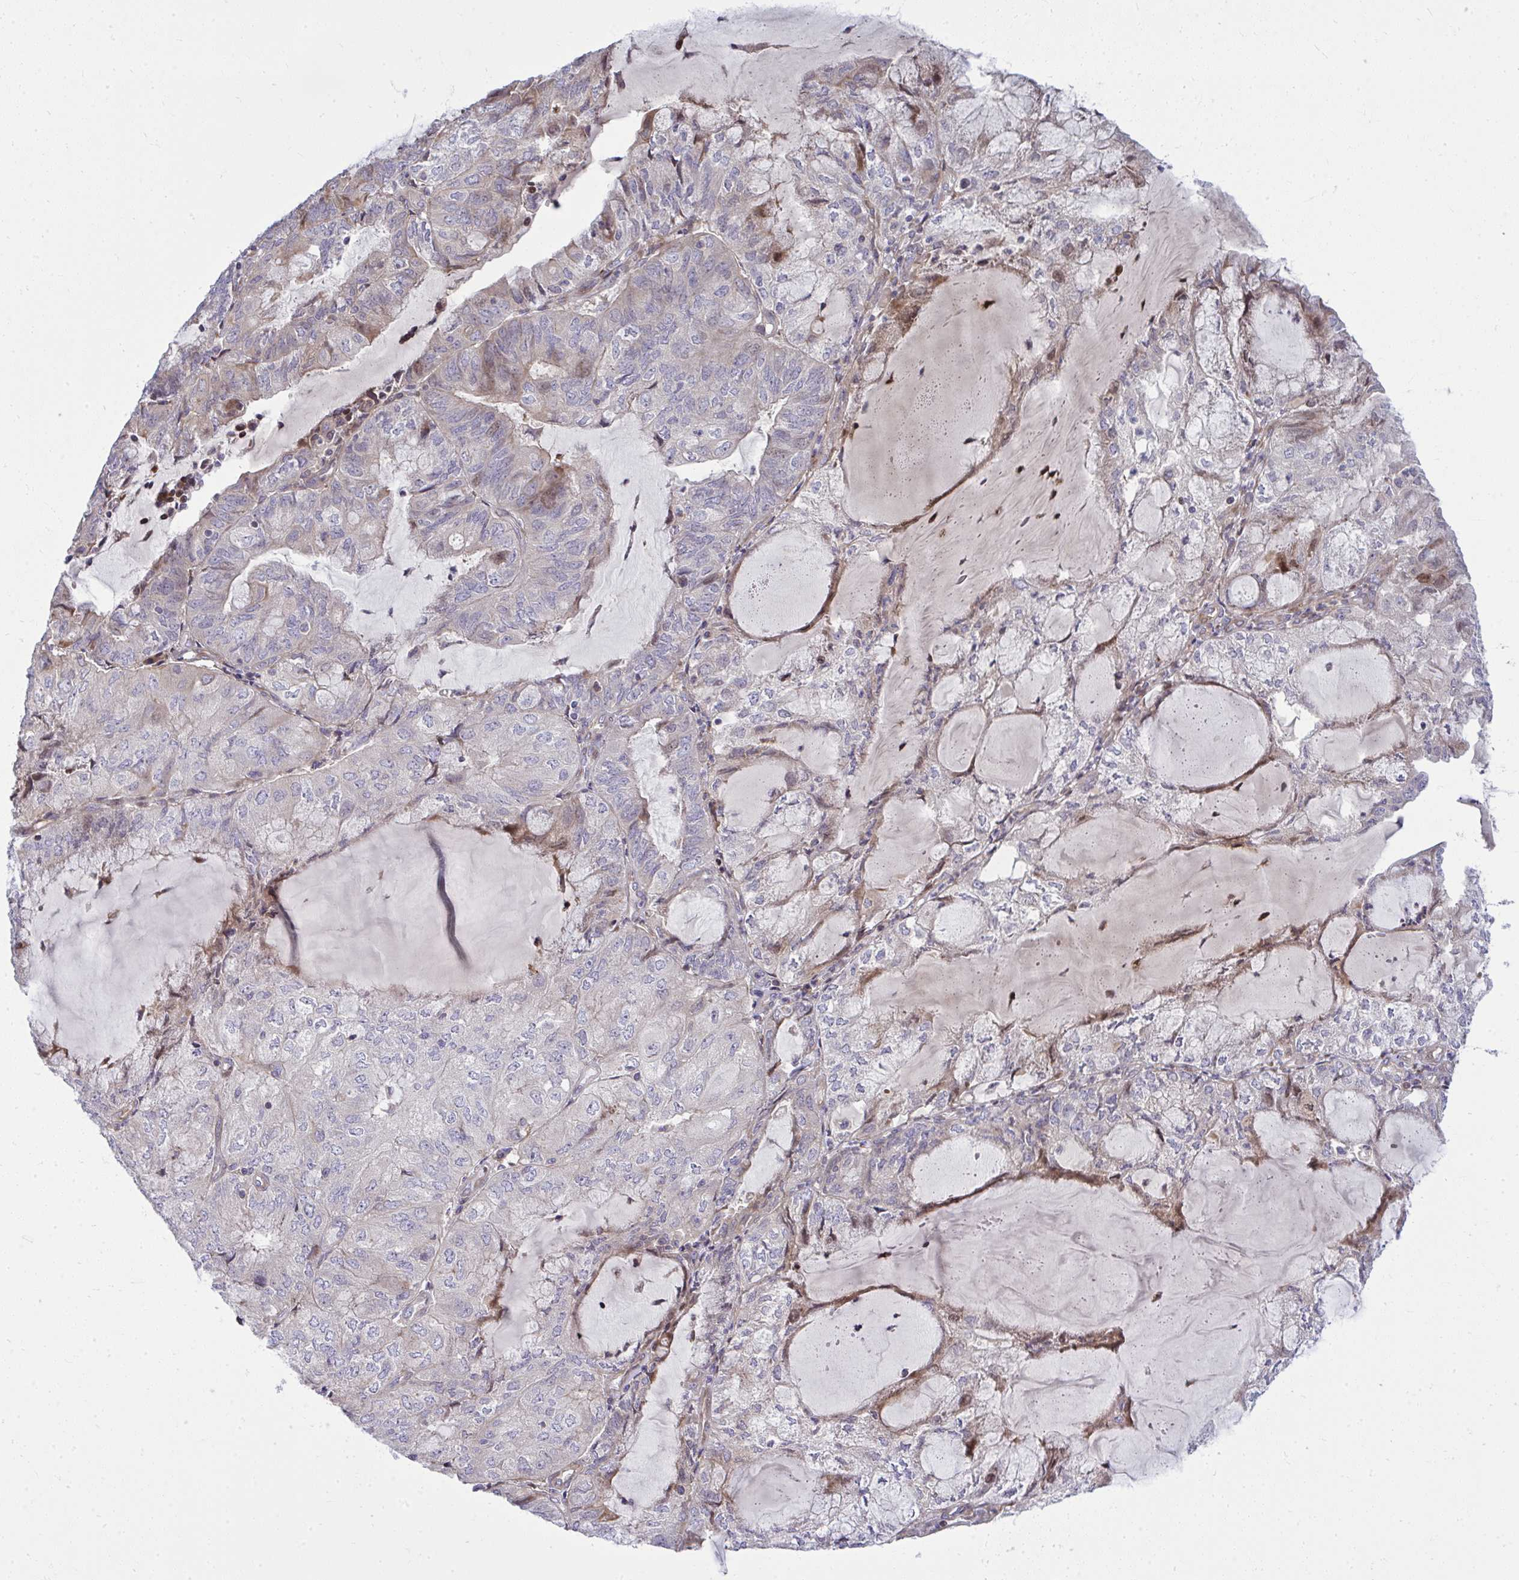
{"staining": {"intensity": "weak", "quantity": "<25%", "location": "cytoplasmic/membranous"}, "tissue": "endometrial cancer", "cell_type": "Tumor cells", "image_type": "cancer", "snomed": [{"axis": "morphology", "description": "Adenocarcinoma, NOS"}, {"axis": "topography", "description": "Endometrium"}], "caption": "This is an immunohistochemistry (IHC) image of endometrial cancer (adenocarcinoma). There is no staining in tumor cells.", "gene": "ZSCAN9", "patient": {"sex": "female", "age": 81}}